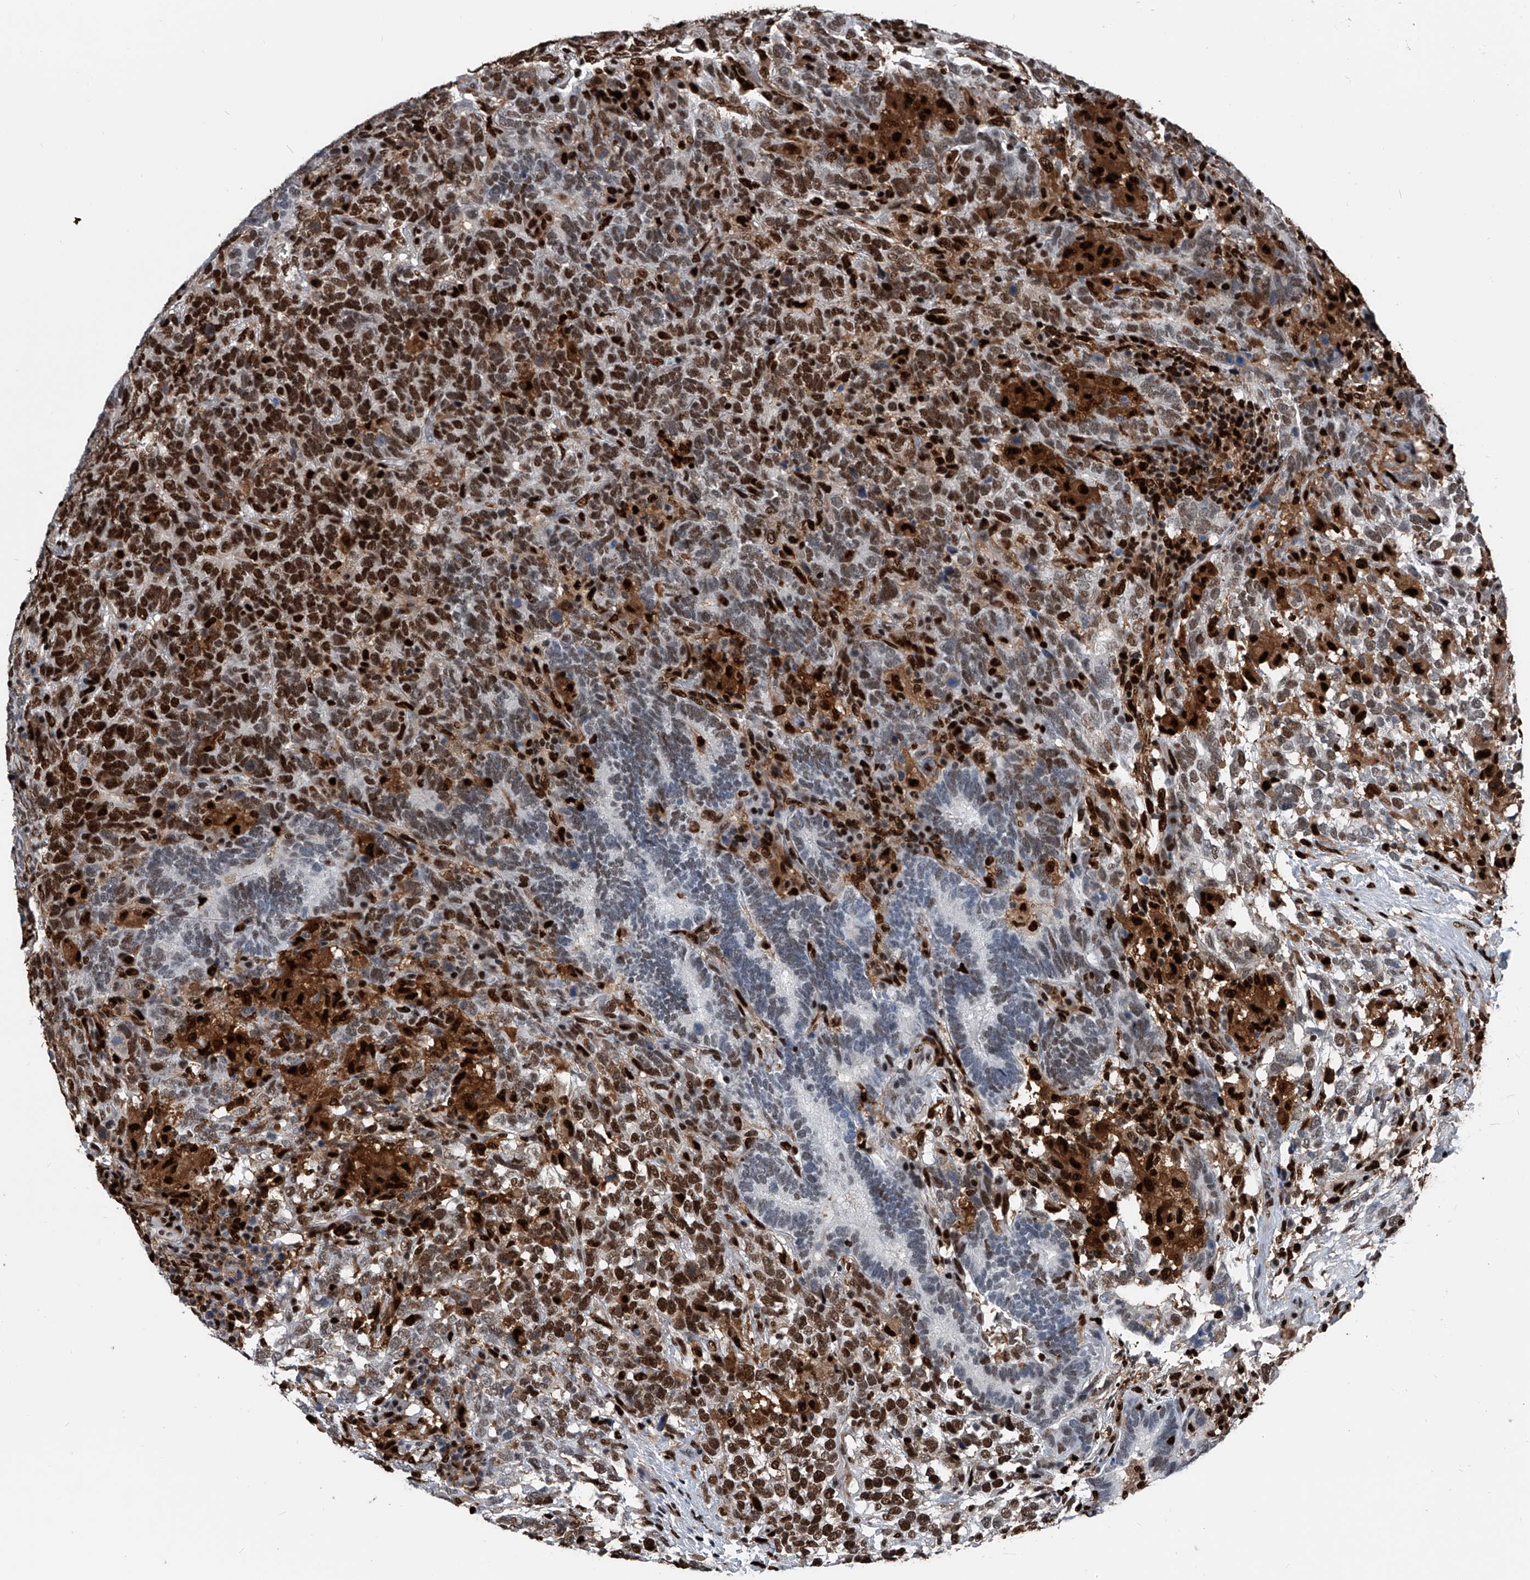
{"staining": {"intensity": "strong", "quantity": "25%-75%", "location": "cytoplasmic/membranous,nuclear"}, "tissue": "testis cancer", "cell_type": "Tumor cells", "image_type": "cancer", "snomed": [{"axis": "morphology", "description": "Carcinoma, Embryonal, NOS"}, {"axis": "topography", "description": "Testis"}], "caption": "Testis embryonal carcinoma tissue displays strong cytoplasmic/membranous and nuclear positivity in approximately 25%-75% of tumor cells The protein is shown in brown color, while the nuclei are stained blue.", "gene": "FKBP5", "patient": {"sex": "male", "age": 26}}